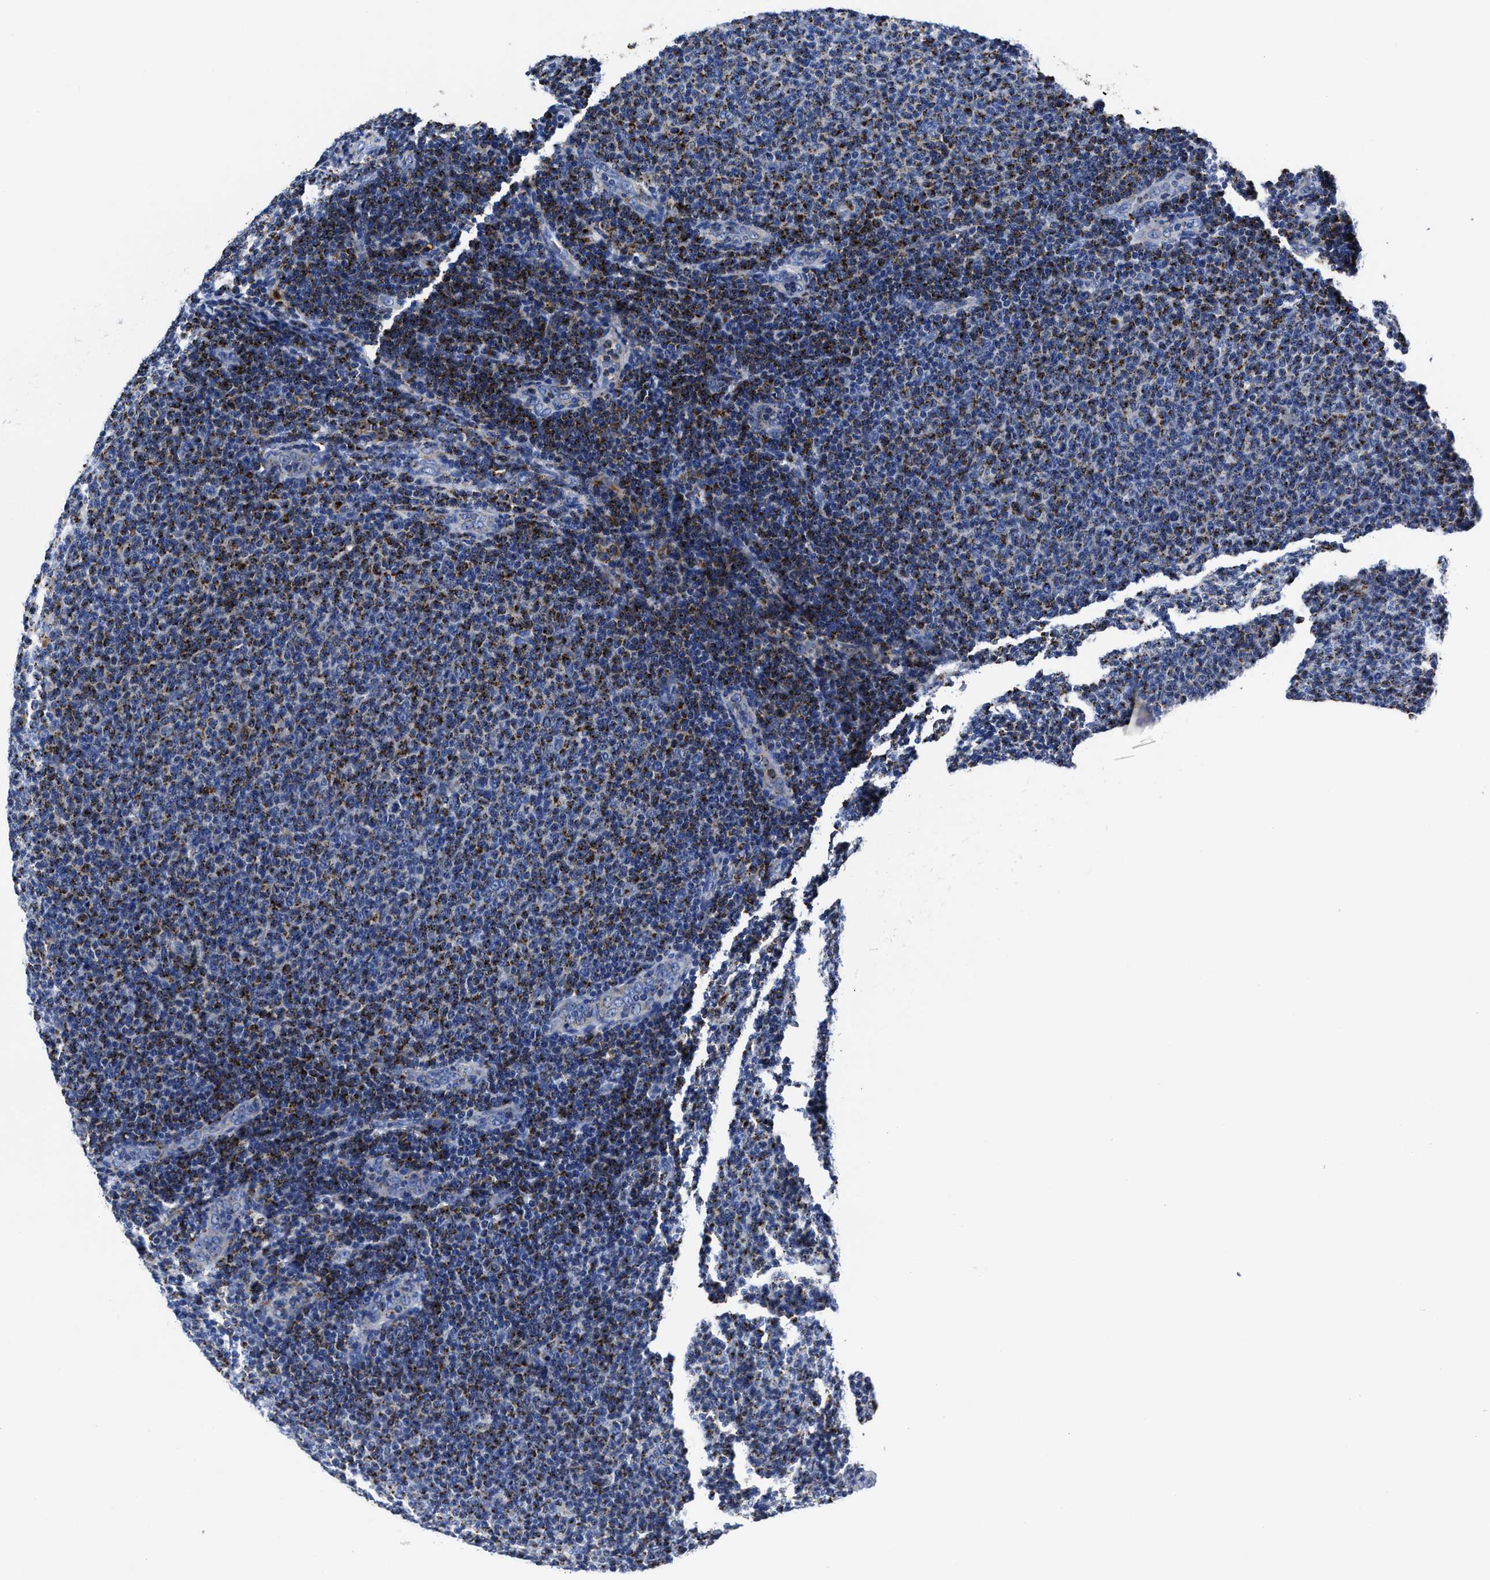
{"staining": {"intensity": "strong", "quantity": "25%-75%", "location": "cytoplasmic/membranous"}, "tissue": "lymphoma", "cell_type": "Tumor cells", "image_type": "cancer", "snomed": [{"axis": "morphology", "description": "Malignant lymphoma, non-Hodgkin's type, Low grade"}, {"axis": "topography", "description": "Lymph node"}], "caption": "The image shows immunohistochemical staining of low-grade malignant lymphoma, non-Hodgkin's type. There is strong cytoplasmic/membranous expression is seen in approximately 25%-75% of tumor cells.", "gene": "LAMTOR4", "patient": {"sex": "male", "age": 66}}